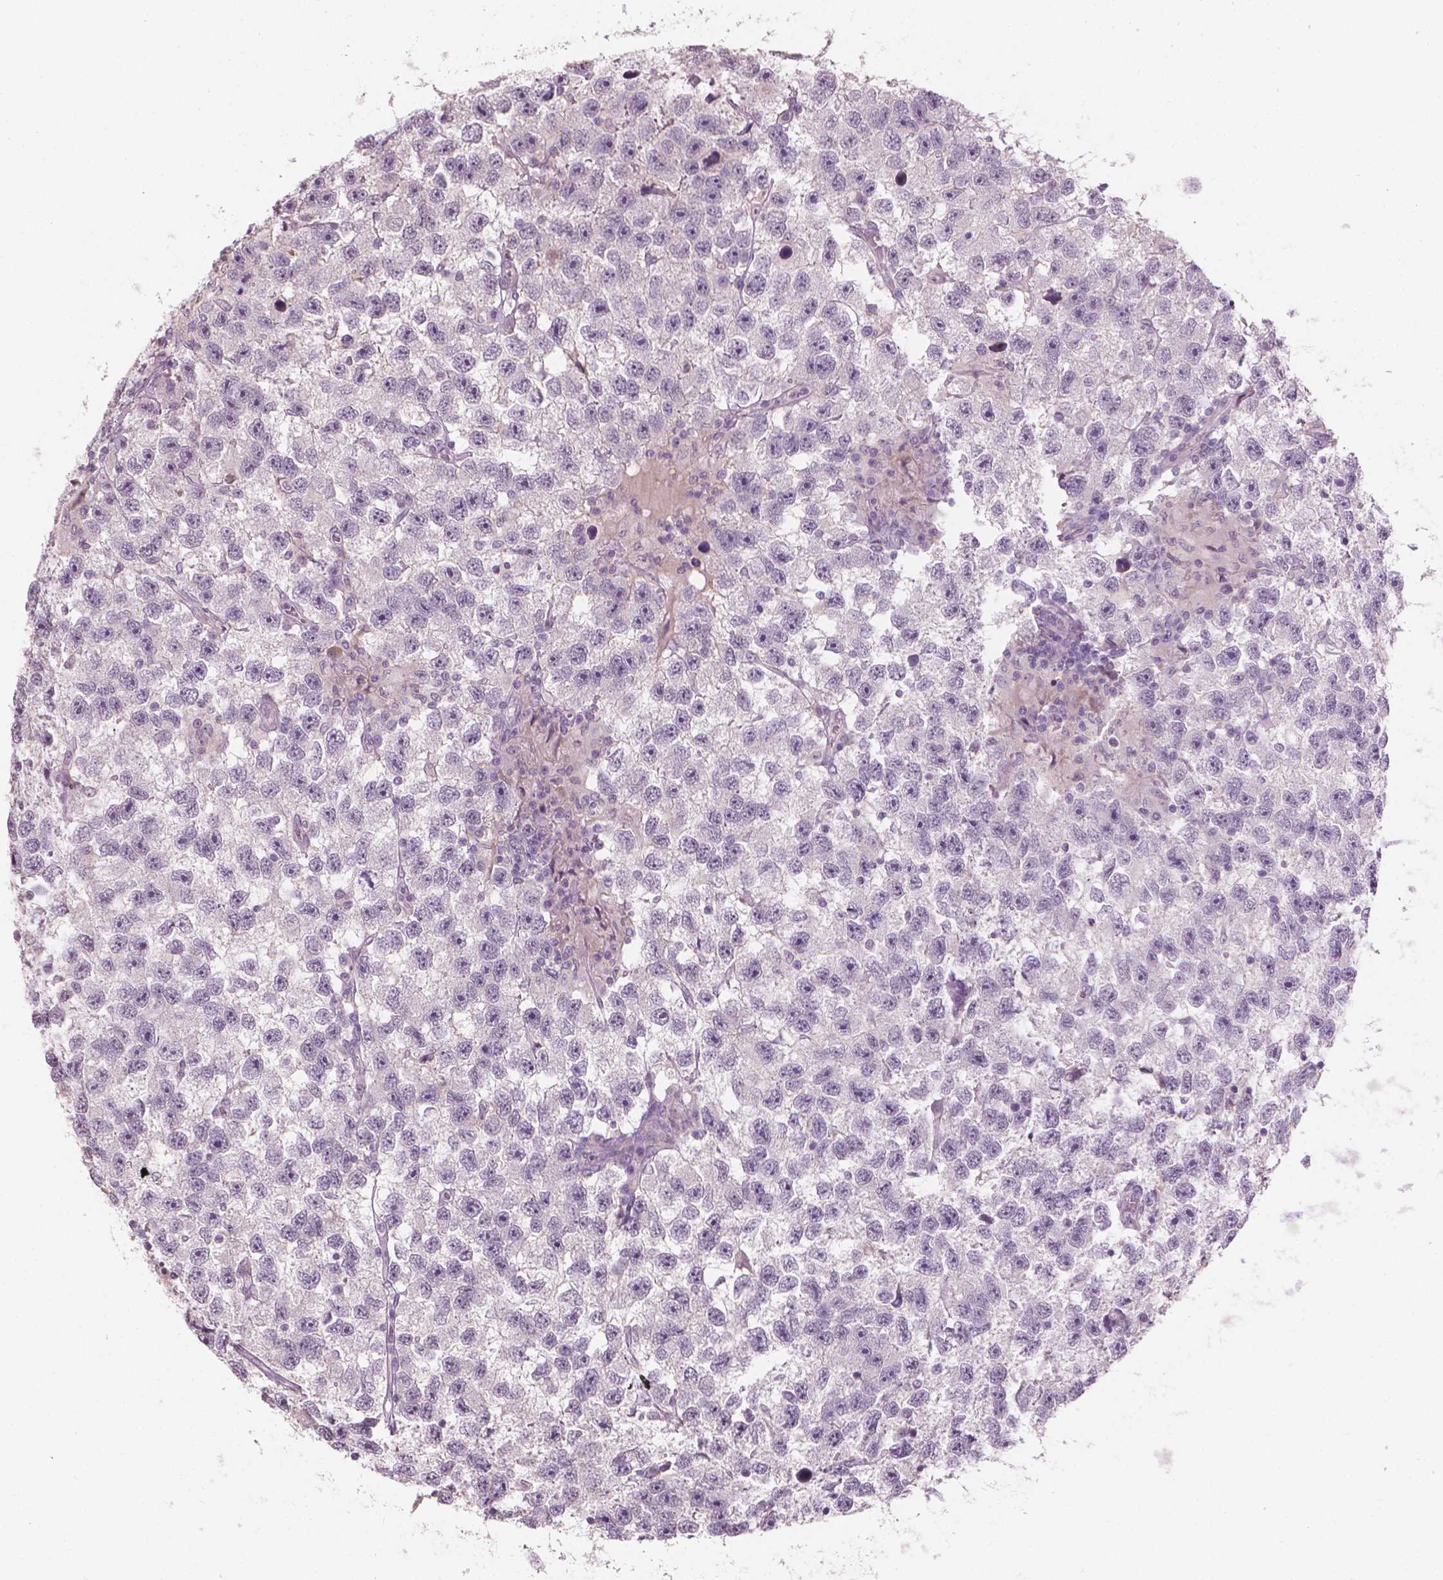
{"staining": {"intensity": "negative", "quantity": "none", "location": "none"}, "tissue": "testis cancer", "cell_type": "Tumor cells", "image_type": "cancer", "snomed": [{"axis": "morphology", "description": "Seminoma, NOS"}, {"axis": "topography", "description": "Testis"}], "caption": "DAB (3,3'-diaminobenzidine) immunohistochemical staining of human testis cancer reveals no significant positivity in tumor cells.", "gene": "SAXO2", "patient": {"sex": "male", "age": 26}}